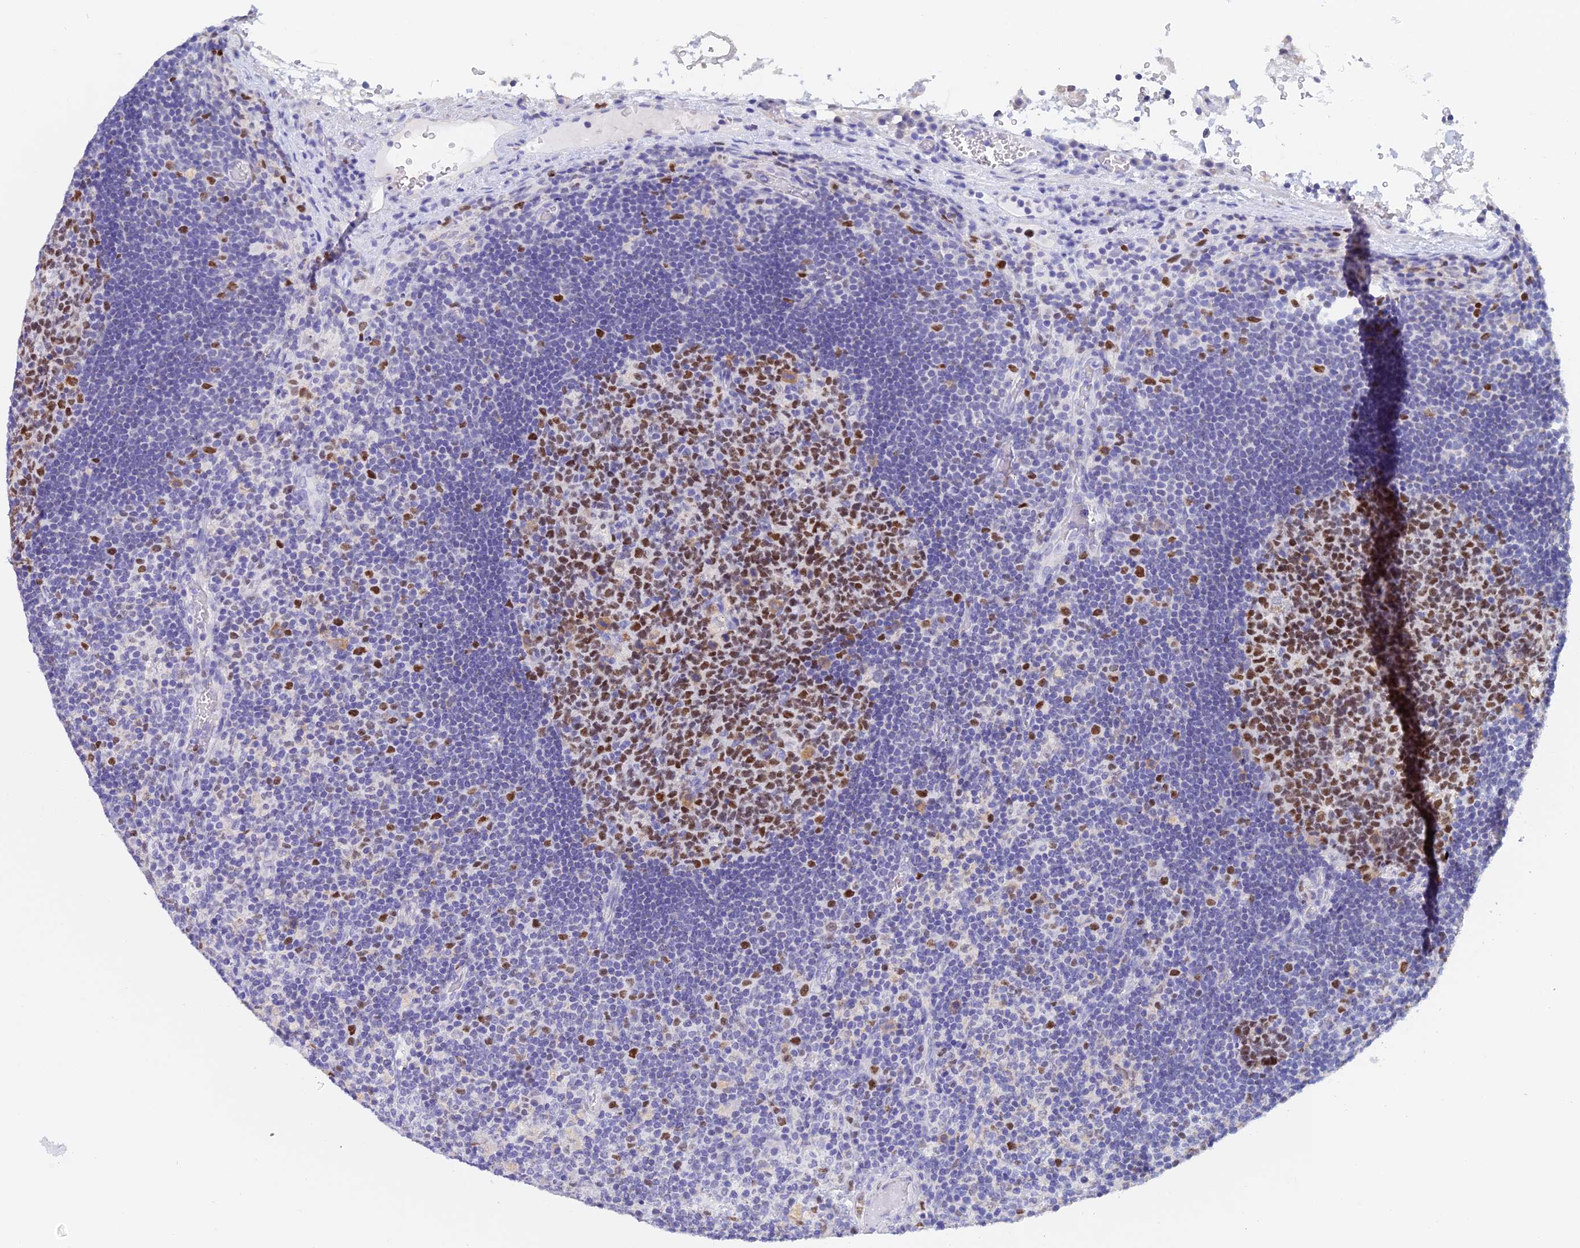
{"staining": {"intensity": "strong", "quantity": "25%-75%", "location": "nuclear"}, "tissue": "lymph node", "cell_type": "Germinal center cells", "image_type": "normal", "snomed": [{"axis": "morphology", "description": "Normal tissue, NOS"}, {"axis": "topography", "description": "Lymph node"}], "caption": "Strong nuclear staining for a protein is identified in approximately 25%-75% of germinal center cells of normal lymph node using IHC.", "gene": "MCM2", "patient": {"sex": "male", "age": 58}}